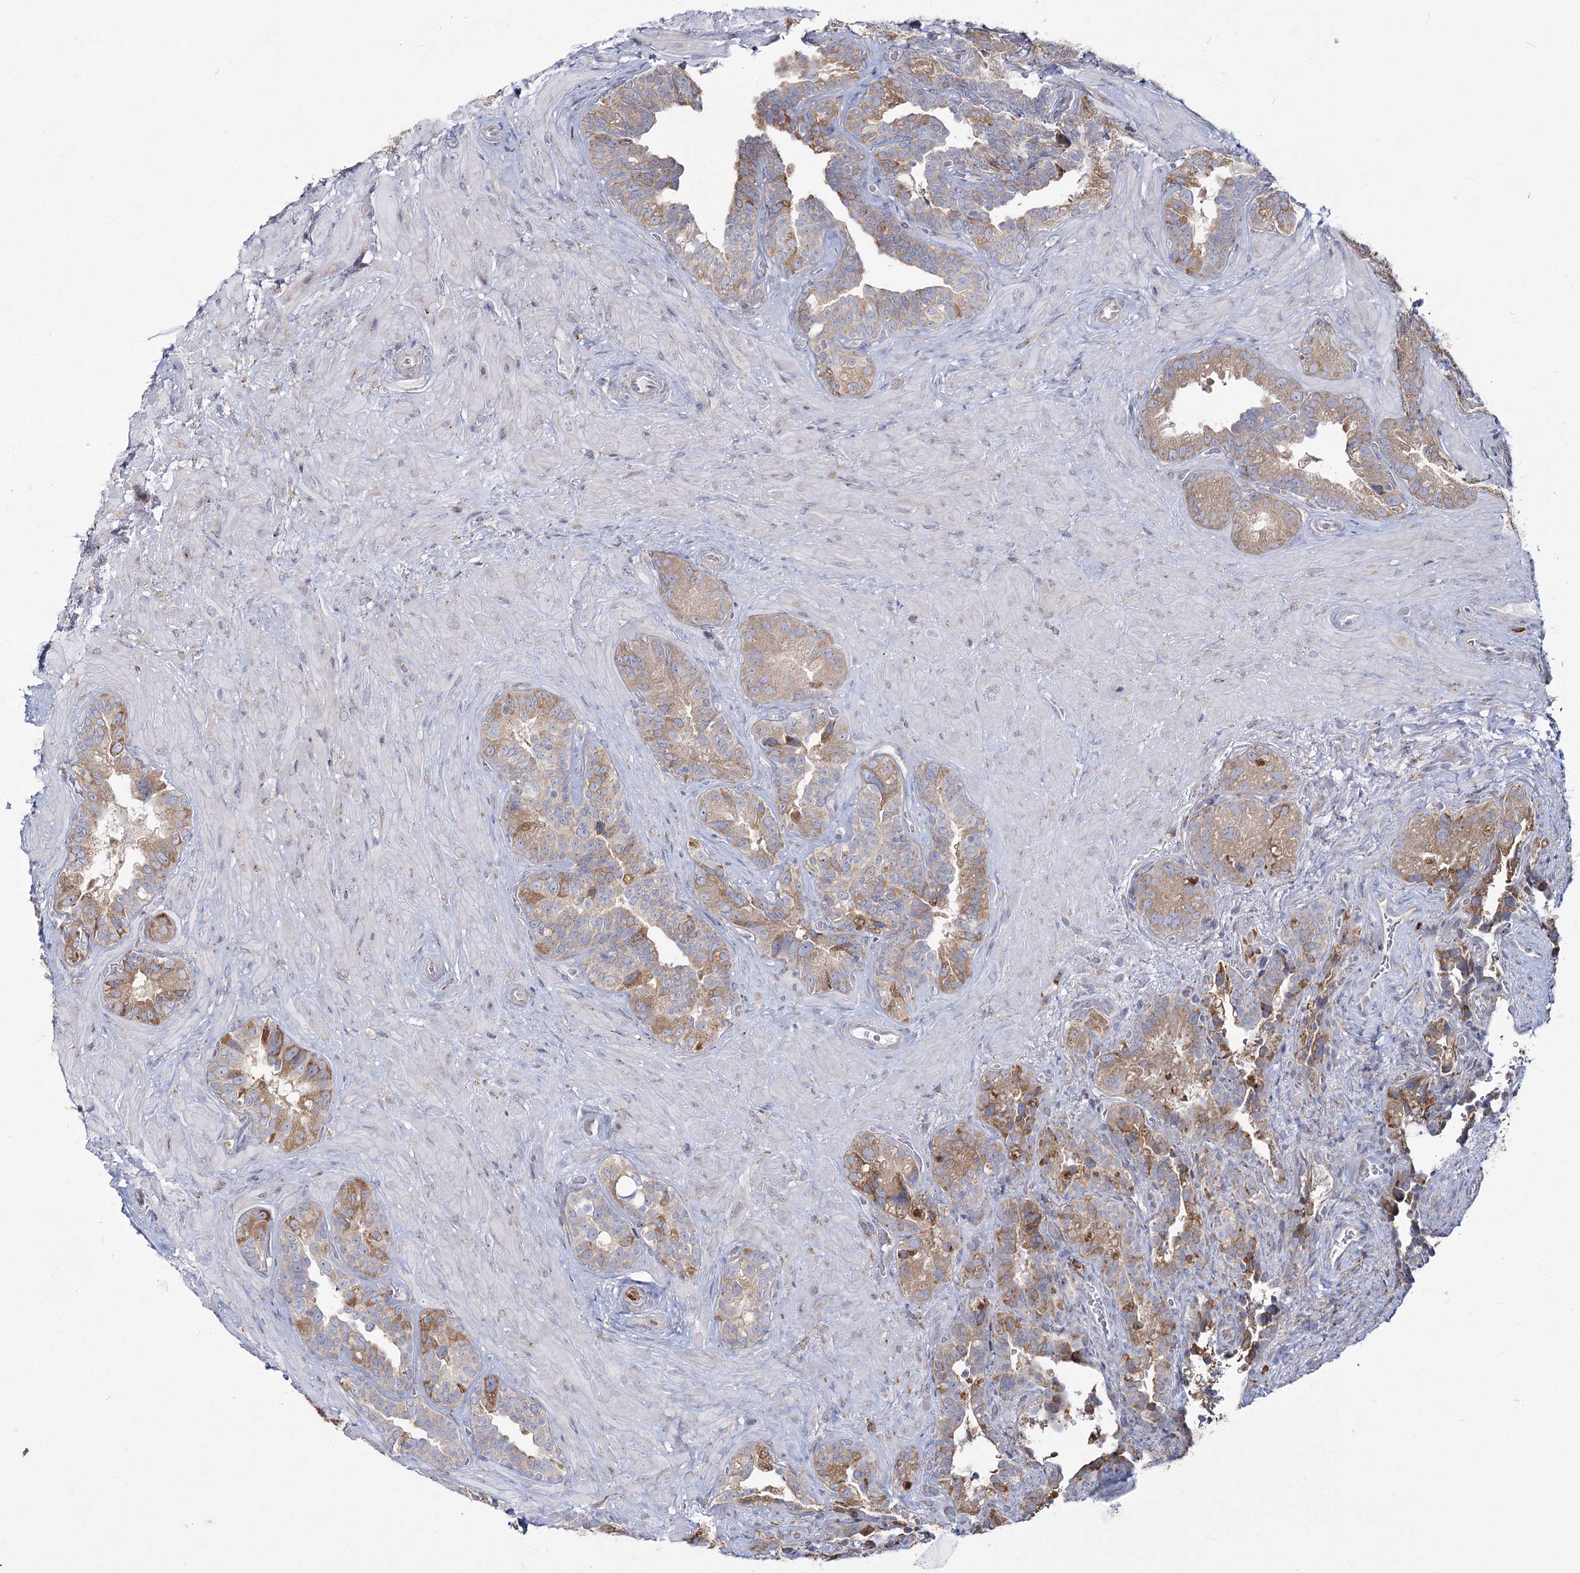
{"staining": {"intensity": "moderate", "quantity": ">75%", "location": "cytoplasmic/membranous"}, "tissue": "seminal vesicle", "cell_type": "Glandular cells", "image_type": "normal", "snomed": [{"axis": "morphology", "description": "Normal tissue, NOS"}, {"axis": "topography", "description": "Seminal veicle"}, {"axis": "topography", "description": "Peripheral nerve tissue"}], "caption": "A photomicrograph of seminal vesicle stained for a protein demonstrates moderate cytoplasmic/membranous brown staining in glandular cells. The protein is stained brown, and the nuclei are stained in blue (DAB (3,3'-diaminobenzidine) IHC with brightfield microscopy, high magnification).", "gene": "NHLRC2", "patient": {"sex": "male", "age": 67}}